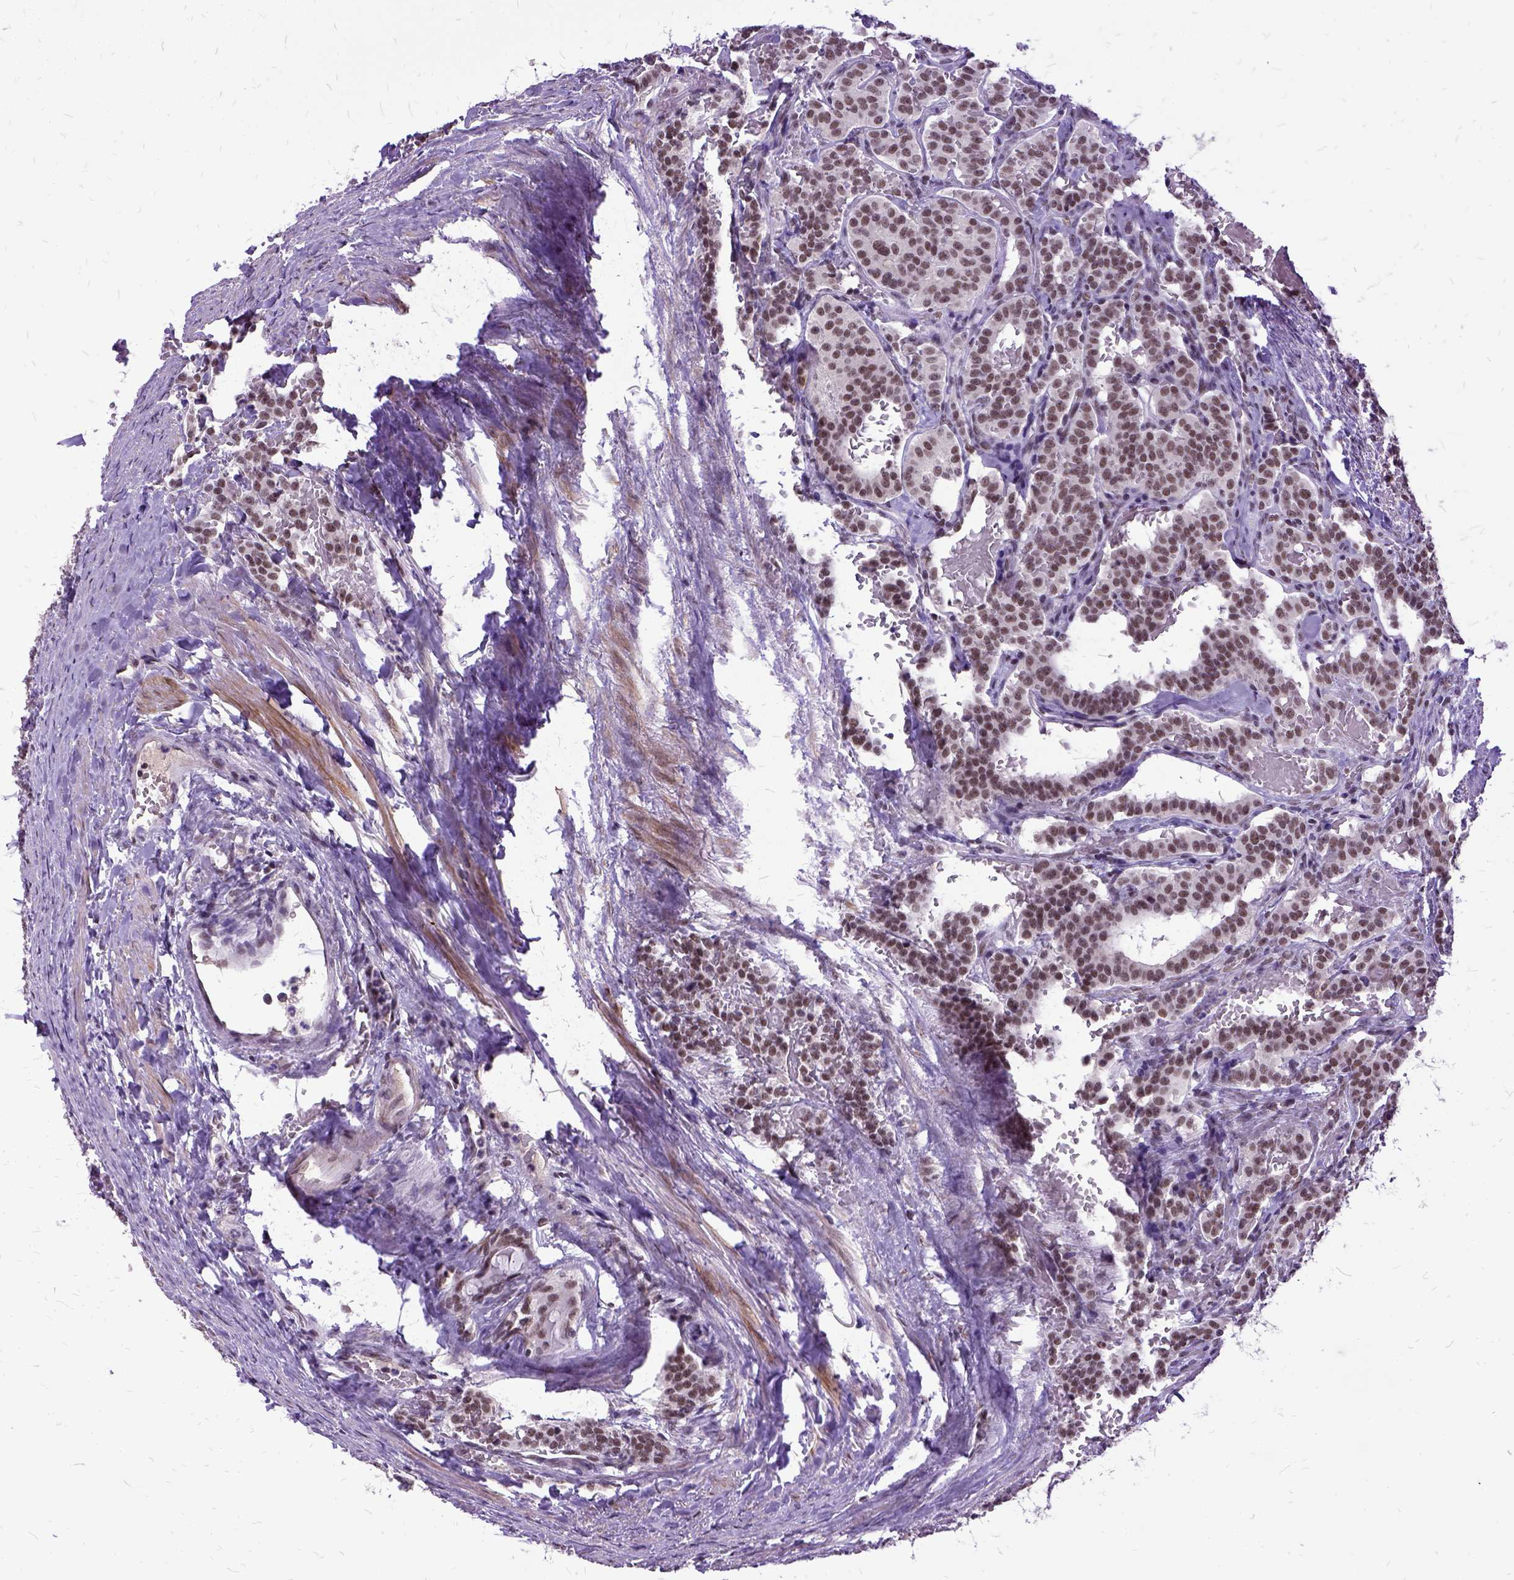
{"staining": {"intensity": "moderate", "quantity": ">75%", "location": "nuclear"}, "tissue": "carcinoid", "cell_type": "Tumor cells", "image_type": "cancer", "snomed": [{"axis": "morphology", "description": "Carcinoid, malignant, NOS"}, {"axis": "topography", "description": "Lung"}], "caption": "The photomicrograph reveals a brown stain indicating the presence of a protein in the nuclear of tumor cells in carcinoid.", "gene": "SETD1A", "patient": {"sex": "female", "age": 46}}